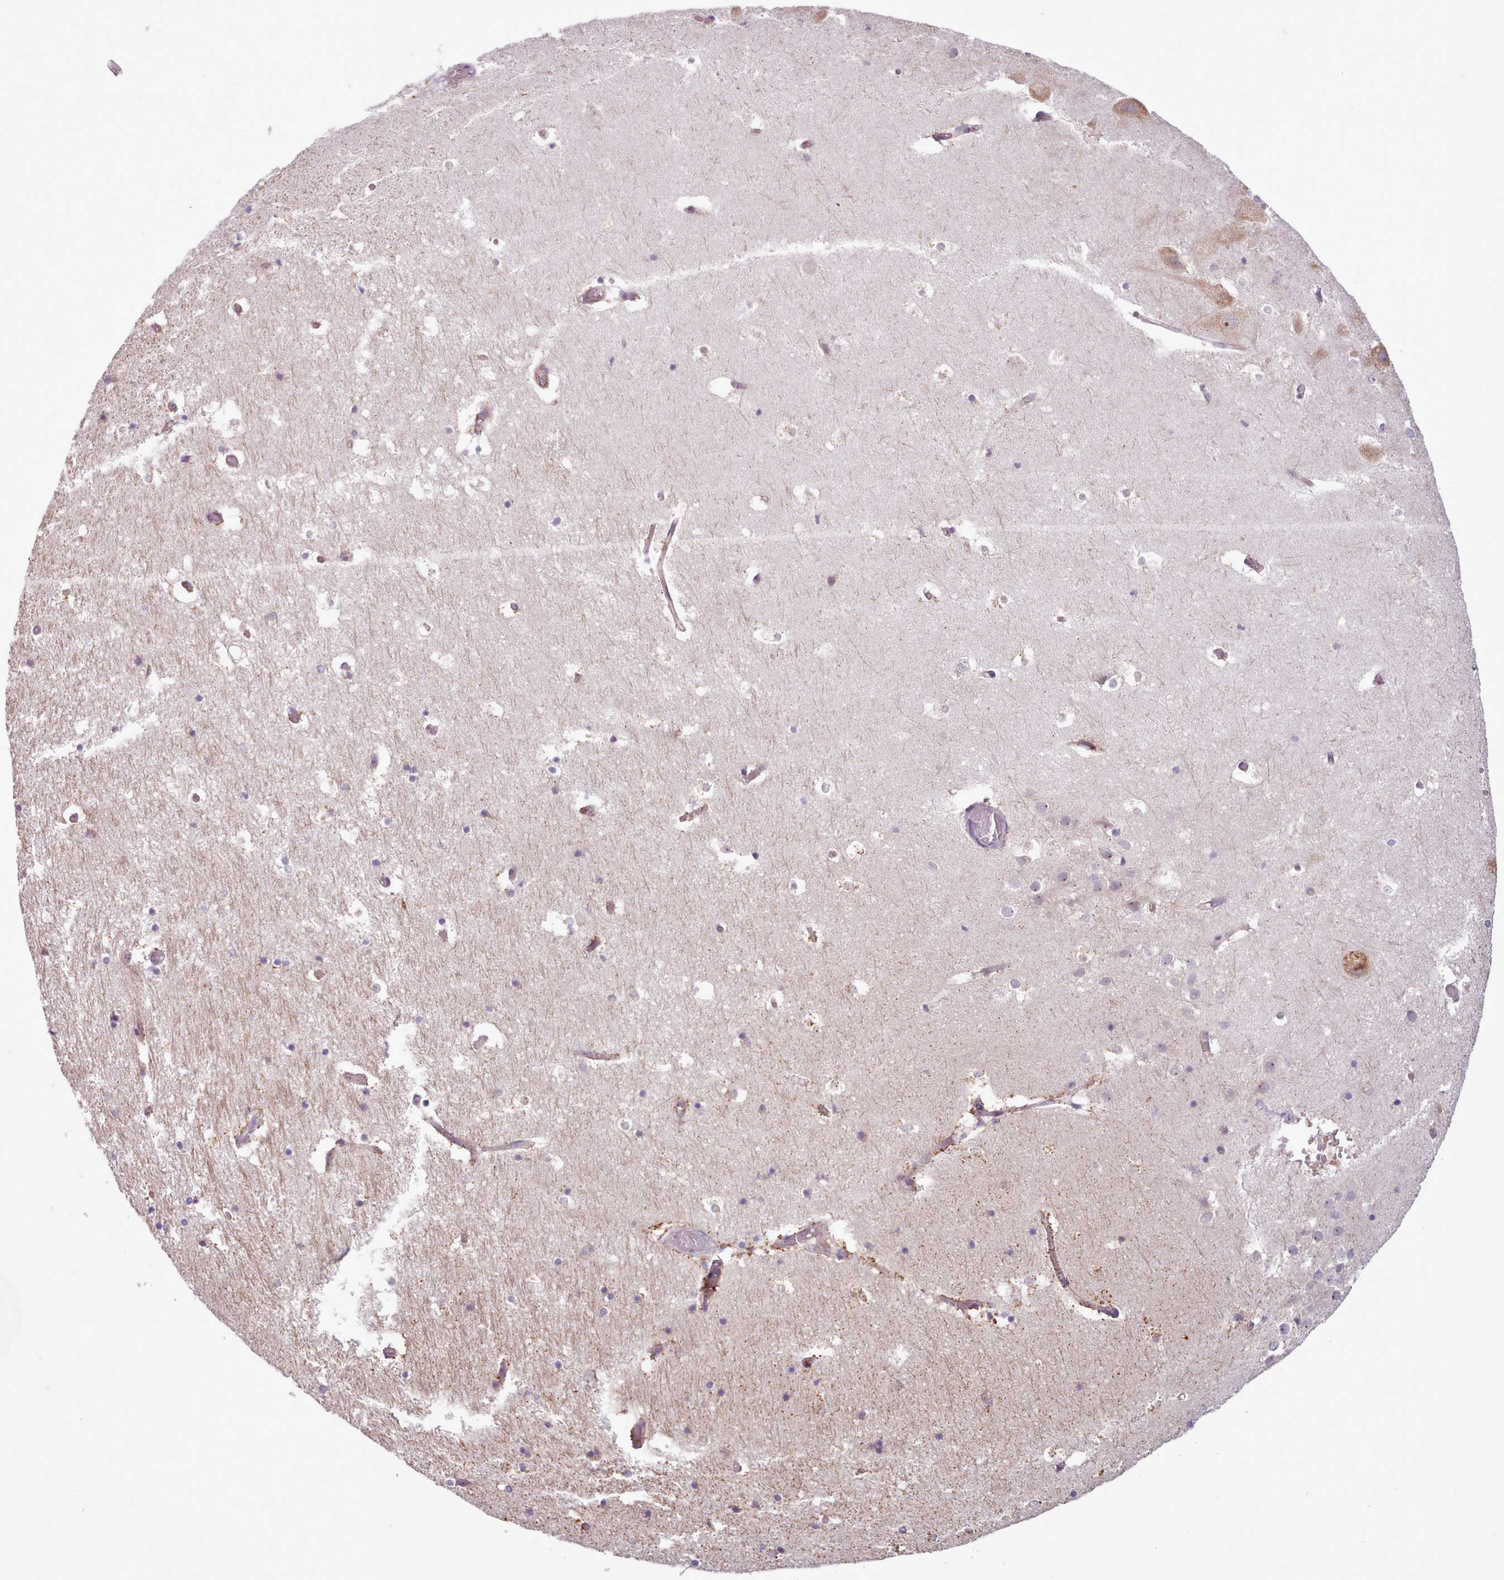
{"staining": {"intensity": "weak", "quantity": "<25%", "location": "cytoplasmic/membranous"}, "tissue": "hippocampus", "cell_type": "Glial cells", "image_type": "normal", "snomed": [{"axis": "morphology", "description": "Normal tissue, NOS"}, {"axis": "topography", "description": "Hippocampus"}], "caption": "Immunohistochemistry of unremarkable hippocampus reveals no staining in glial cells. Nuclei are stained in blue.", "gene": "CRYBG1", "patient": {"sex": "female", "age": 52}}